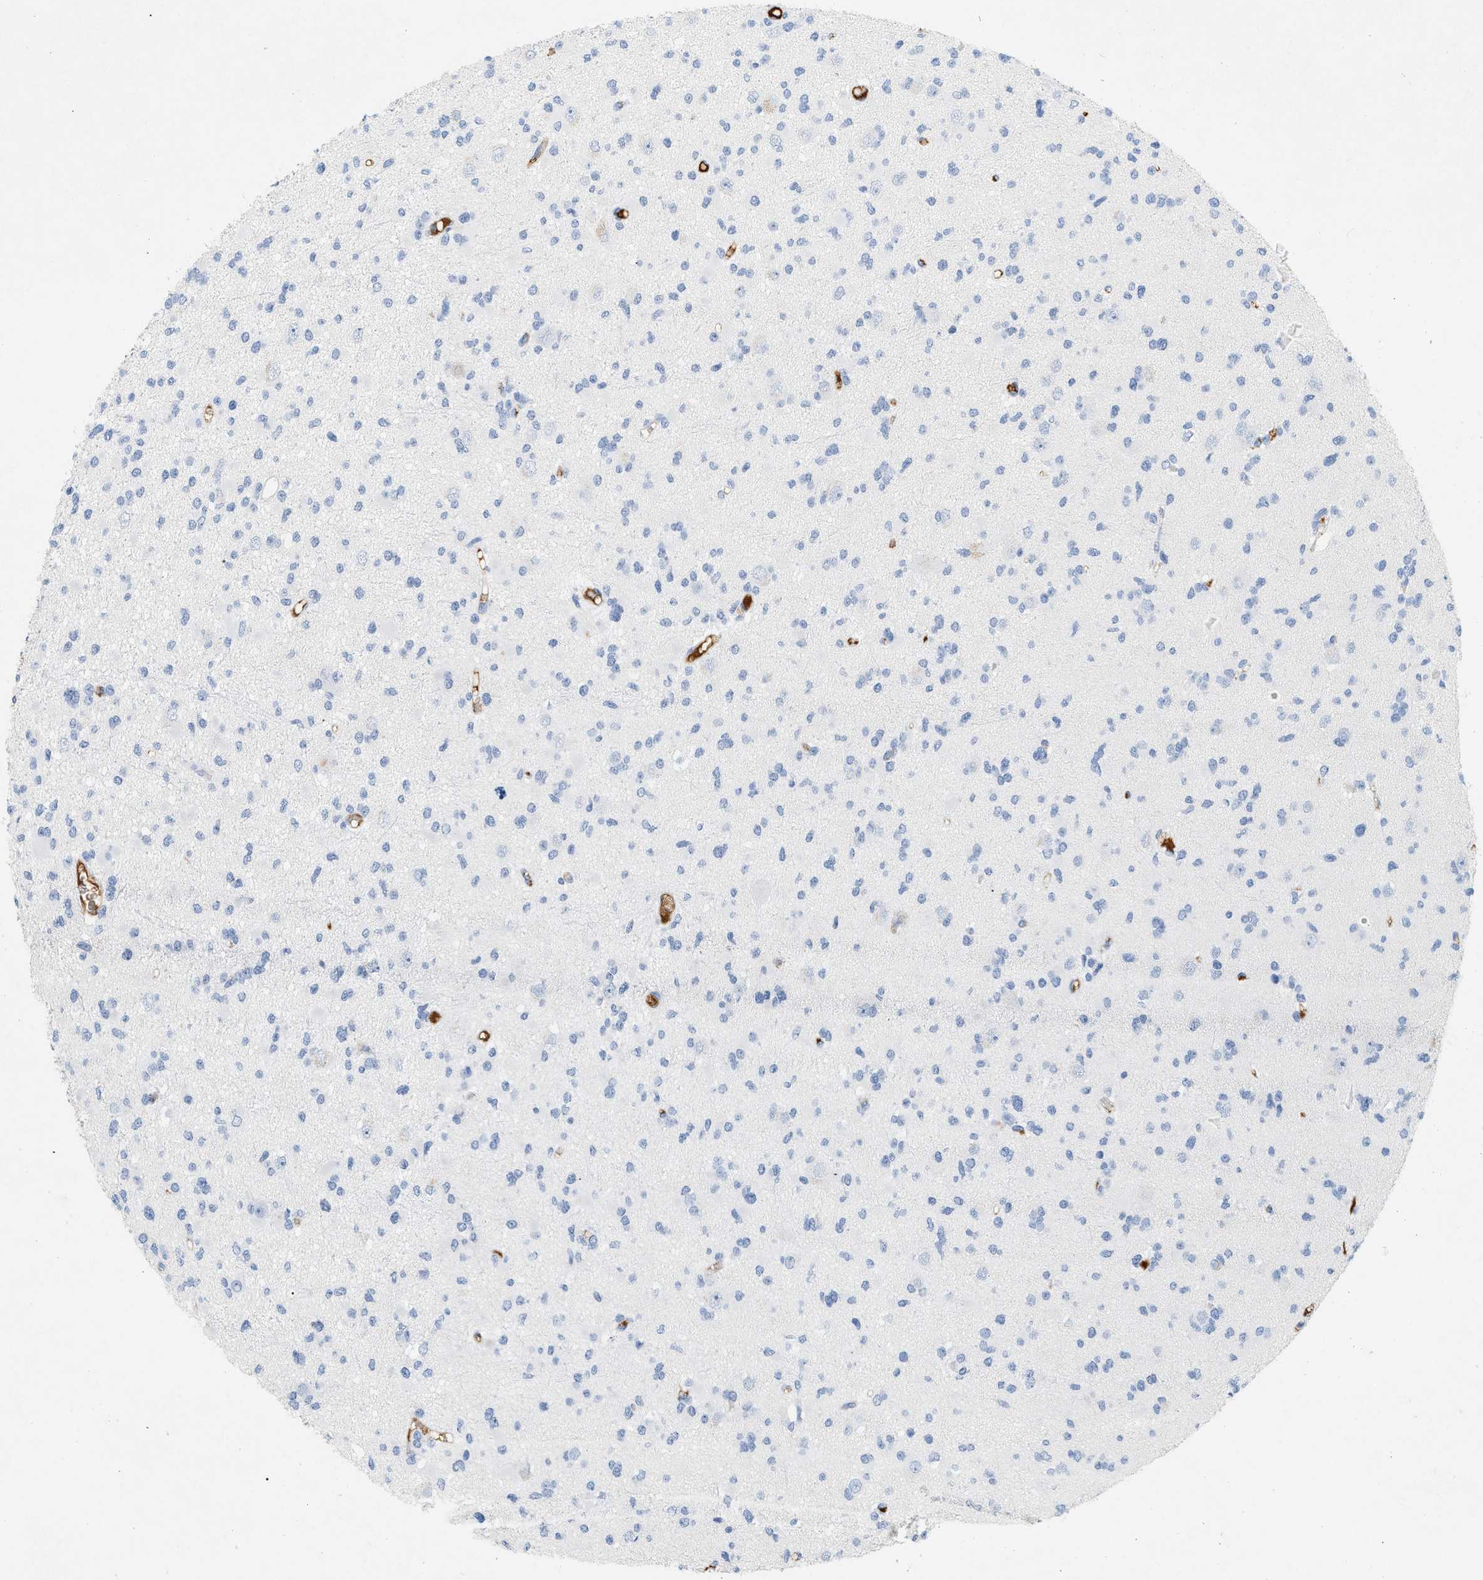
{"staining": {"intensity": "negative", "quantity": "none", "location": "none"}, "tissue": "glioma", "cell_type": "Tumor cells", "image_type": "cancer", "snomed": [{"axis": "morphology", "description": "Glioma, malignant, Low grade"}, {"axis": "topography", "description": "Brain"}], "caption": "IHC photomicrograph of neoplastic tissue: human malignant glioma (low-grade) stained with DAB exhibits no significant protein positivity in tumor cells.", "gene": "CFH", "patient": {"sex": "female", "age": 22}}